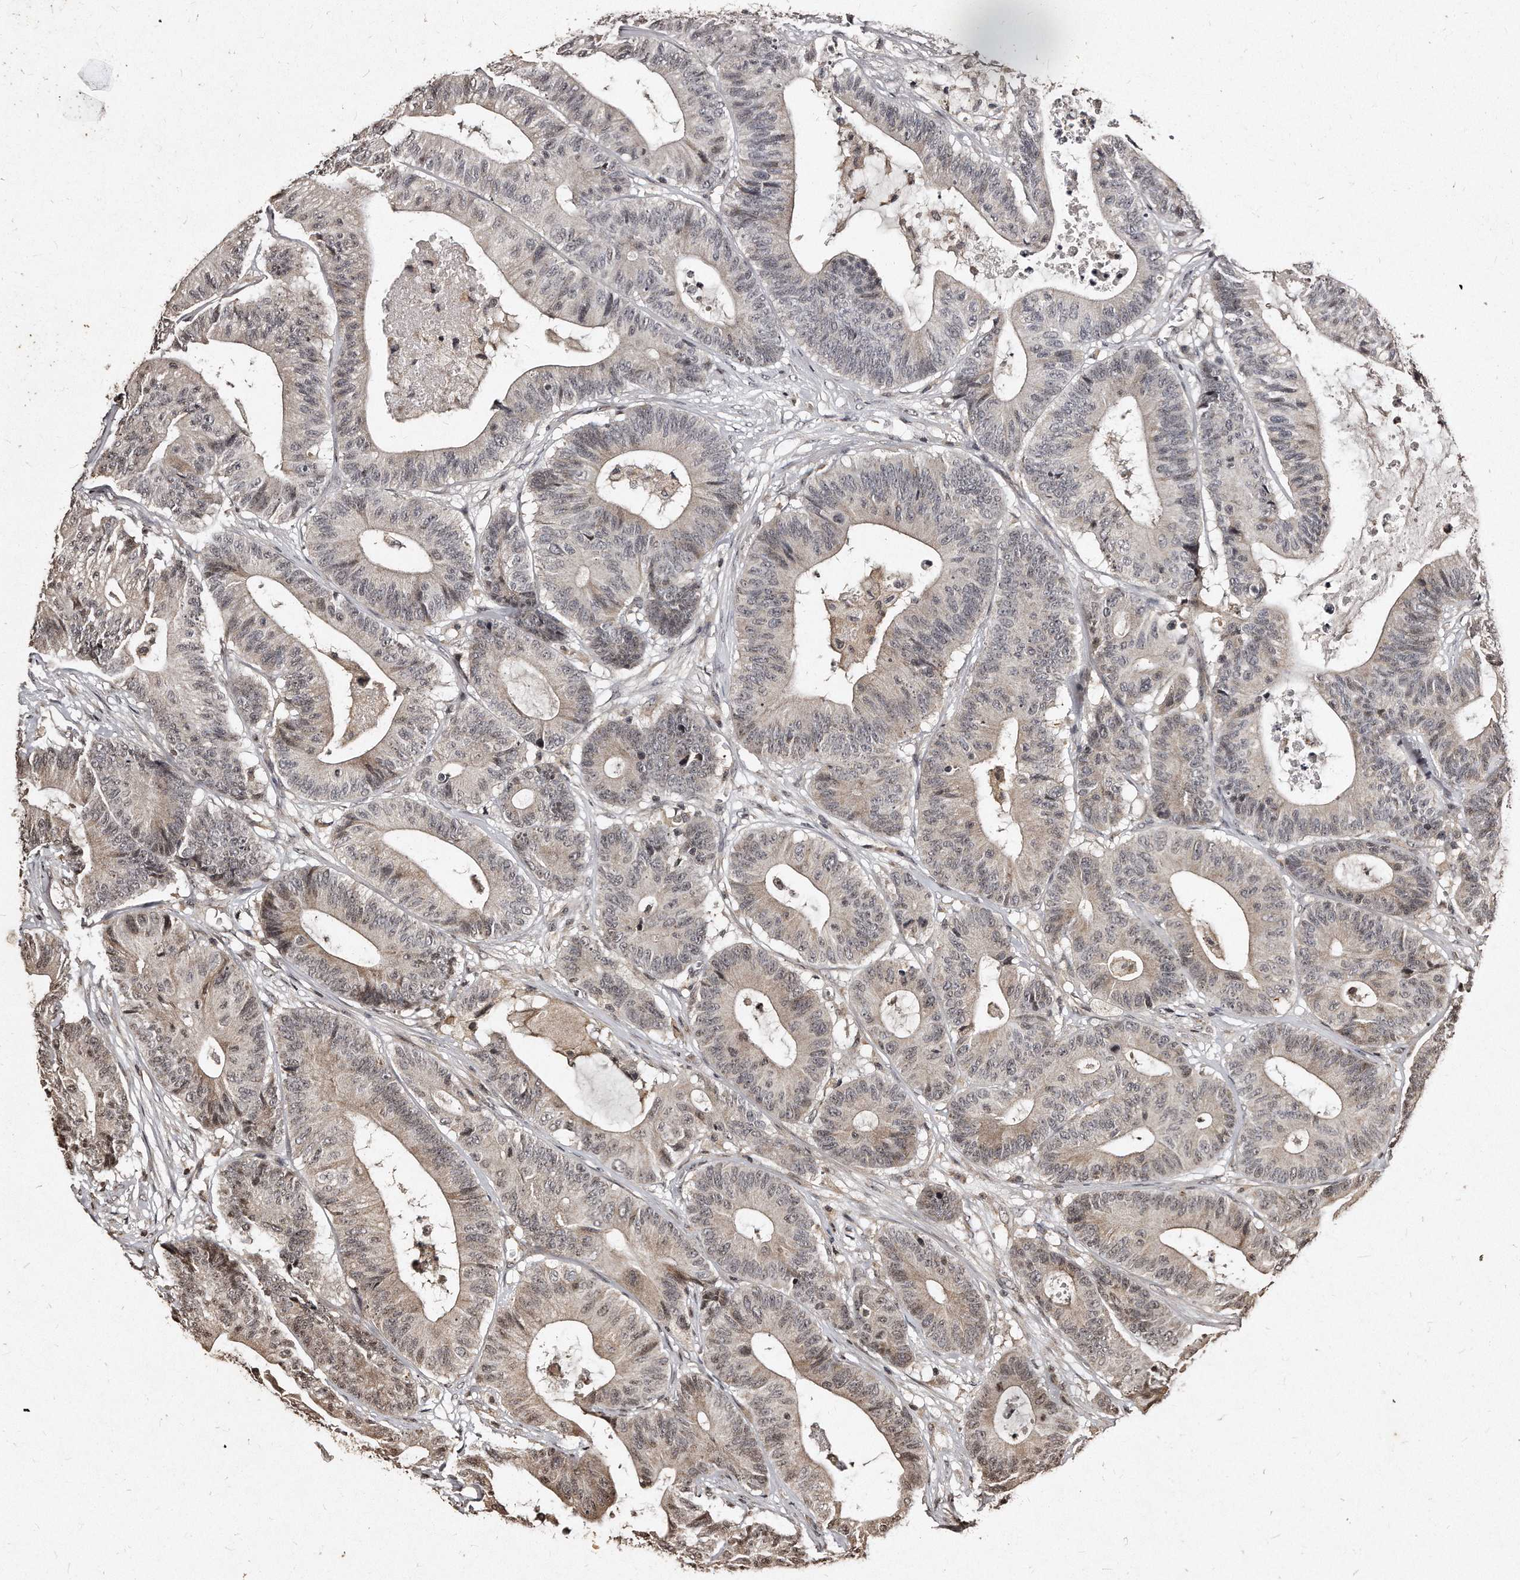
{"staining": {"intensity": "weak", "quantity": "25%-75%", "location": "cytoplasmic/membranous,nuclear"}, "tissue": "colorectal cancer", "cell_type": "Tumor cells", "image_type": "cancer", "snomed": [{"axis": "morphology", "description": "Adenocarcinoma, NOS"}, {"axis": "topography", "description": "Colon"}], "caption": "IHC photomicrograph of colorectal cancer (adenocarcinoma) stained for a protein (brown), which reveals low levels of weak cytoplasmic/membranous and nuclear expression in approximately 25%-75% of tumor cells.", "gene": "TSHR", "patient": {"sex": "female", "age": 84}}